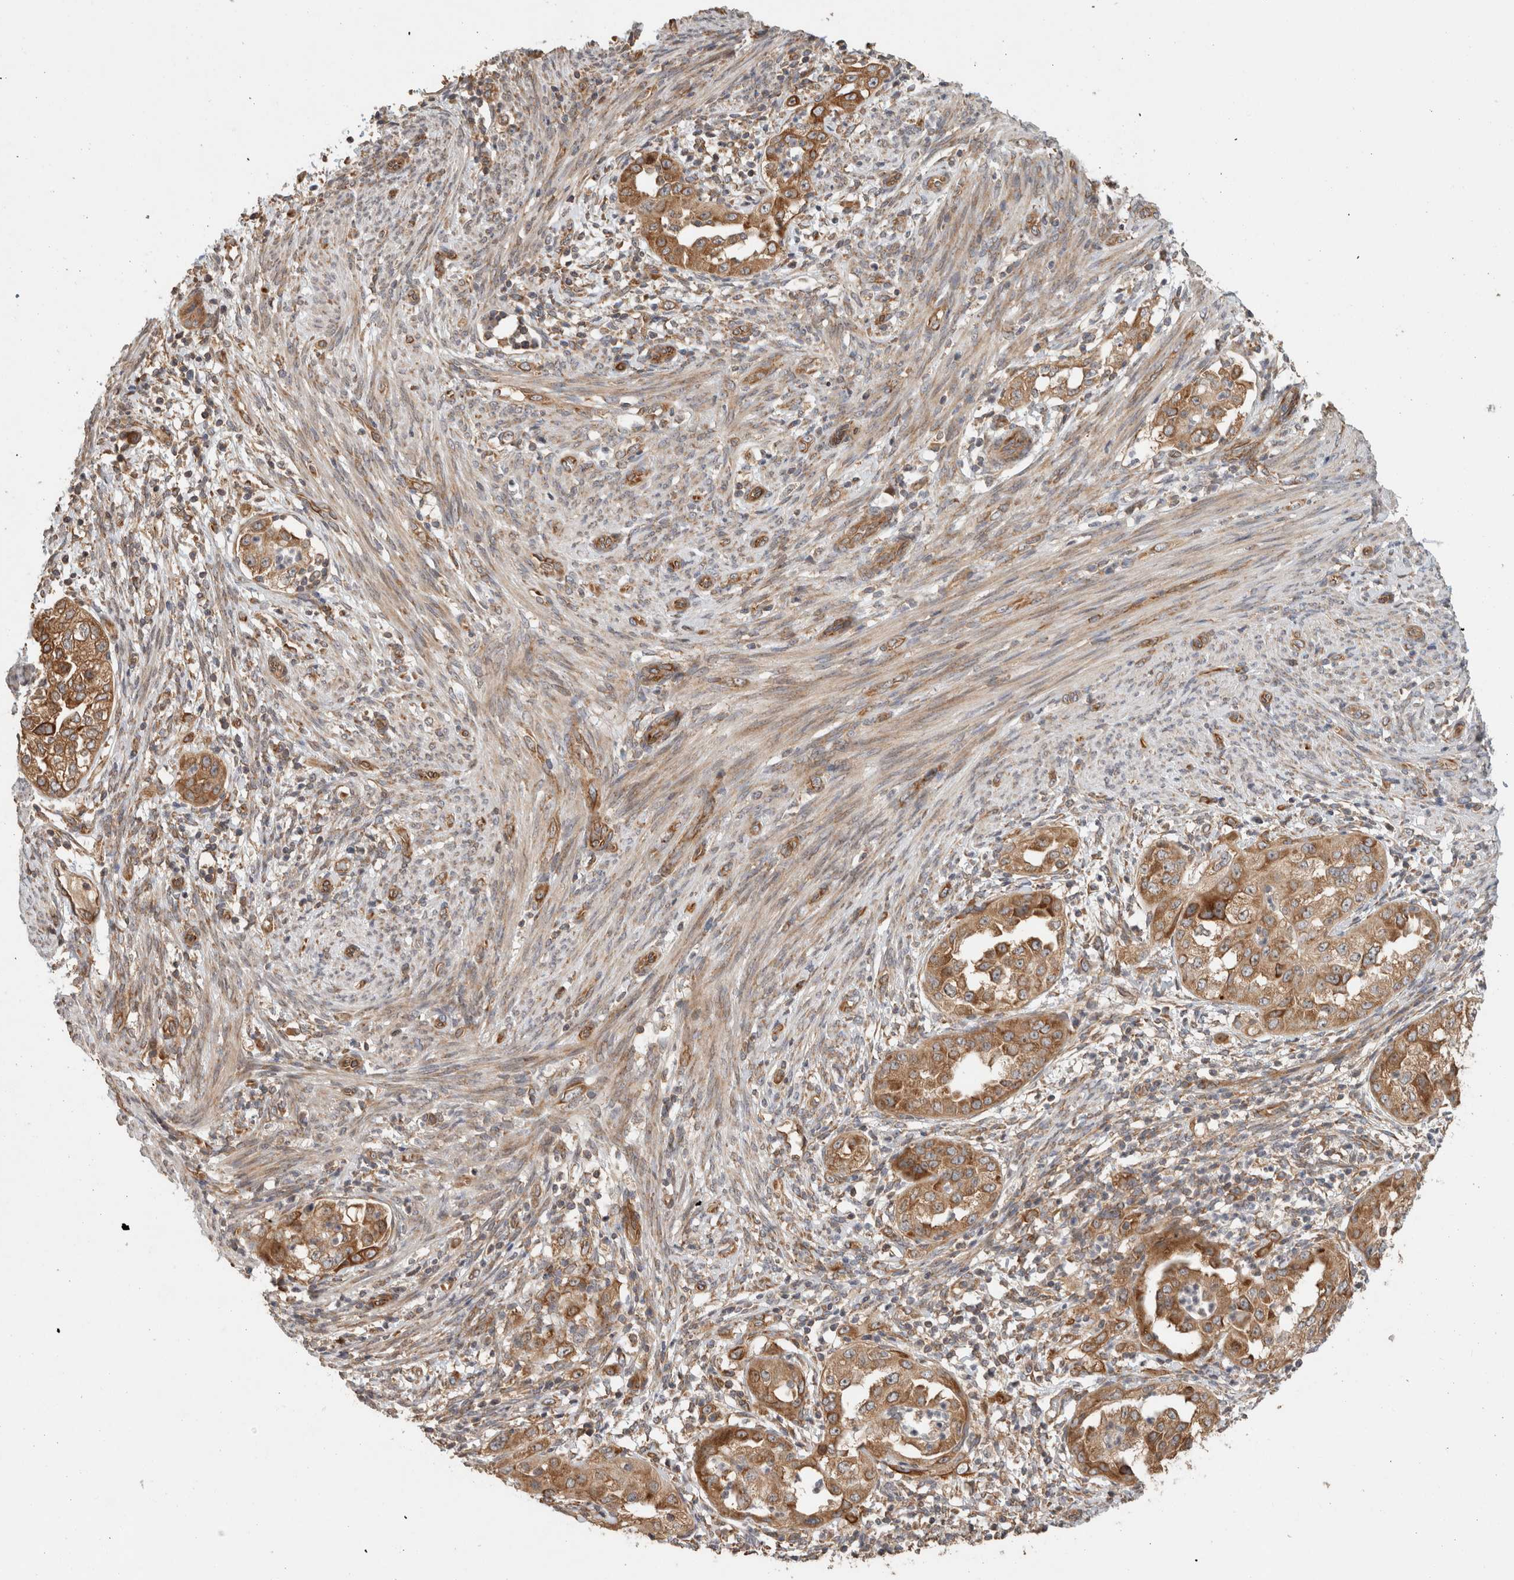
{"staining": {"intensity": "moderate", "quantity": ">75%", "location": "cytoplasmic/membranous"}, "tissue": "endometrial cancer", "cell_type": "Tumor cells", "image_type": "cancer", "snomed": [{"axis": "morphology", "description": "Adenocarcinoma, NOS"}, {"axis": "topography", "description": "Endometrium"}], "caption": "Endometrial adenocarcinoma stained with a brown dye shows moderate cytoplasmic/membranous positive expression in approximately >75% of tumor cells.", "gene": "PUM1", "patient": {"sex": "female", "age": 85}}